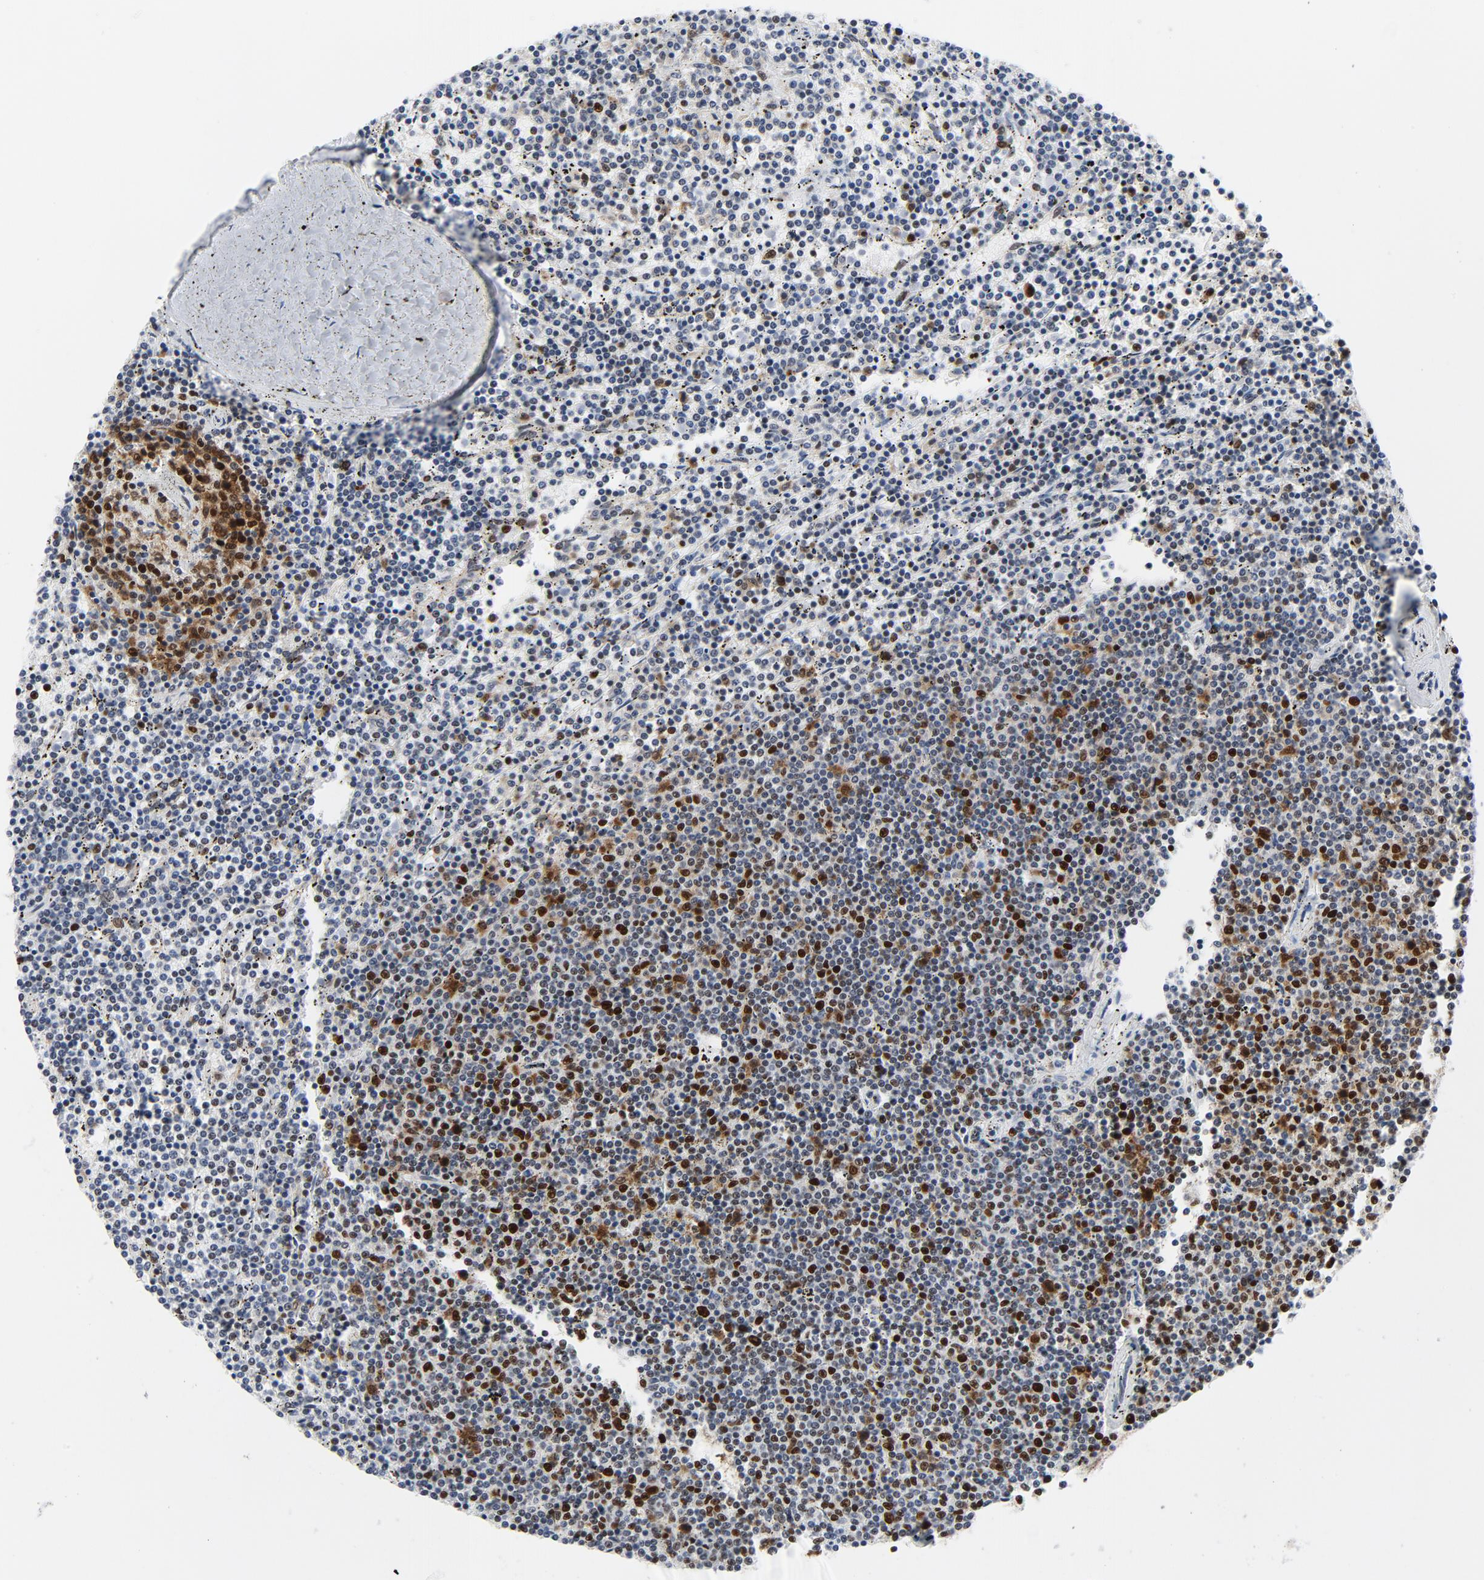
{"staining": {"intensity": "strong", "quantity": "<25%", "location": "nuclear"}, "tissue": "lymphoma", "cell_type": "Tumor cells", "image_type": "cancer", "snomed": [{"axis": "morphology", "description": "Malignant lymphoma, non-Hodgkin's type, Low grade"}, {"axis": "topography", "description": "Spleen"}], "caption": "IHC micrograph of lymphoma stained for a protein (brown), which exhibits medium levels of strong nuclear staining in about <25% of tumor cells.", "gene": "POLD1", "patient": {"sex": "female", "age": 50}}